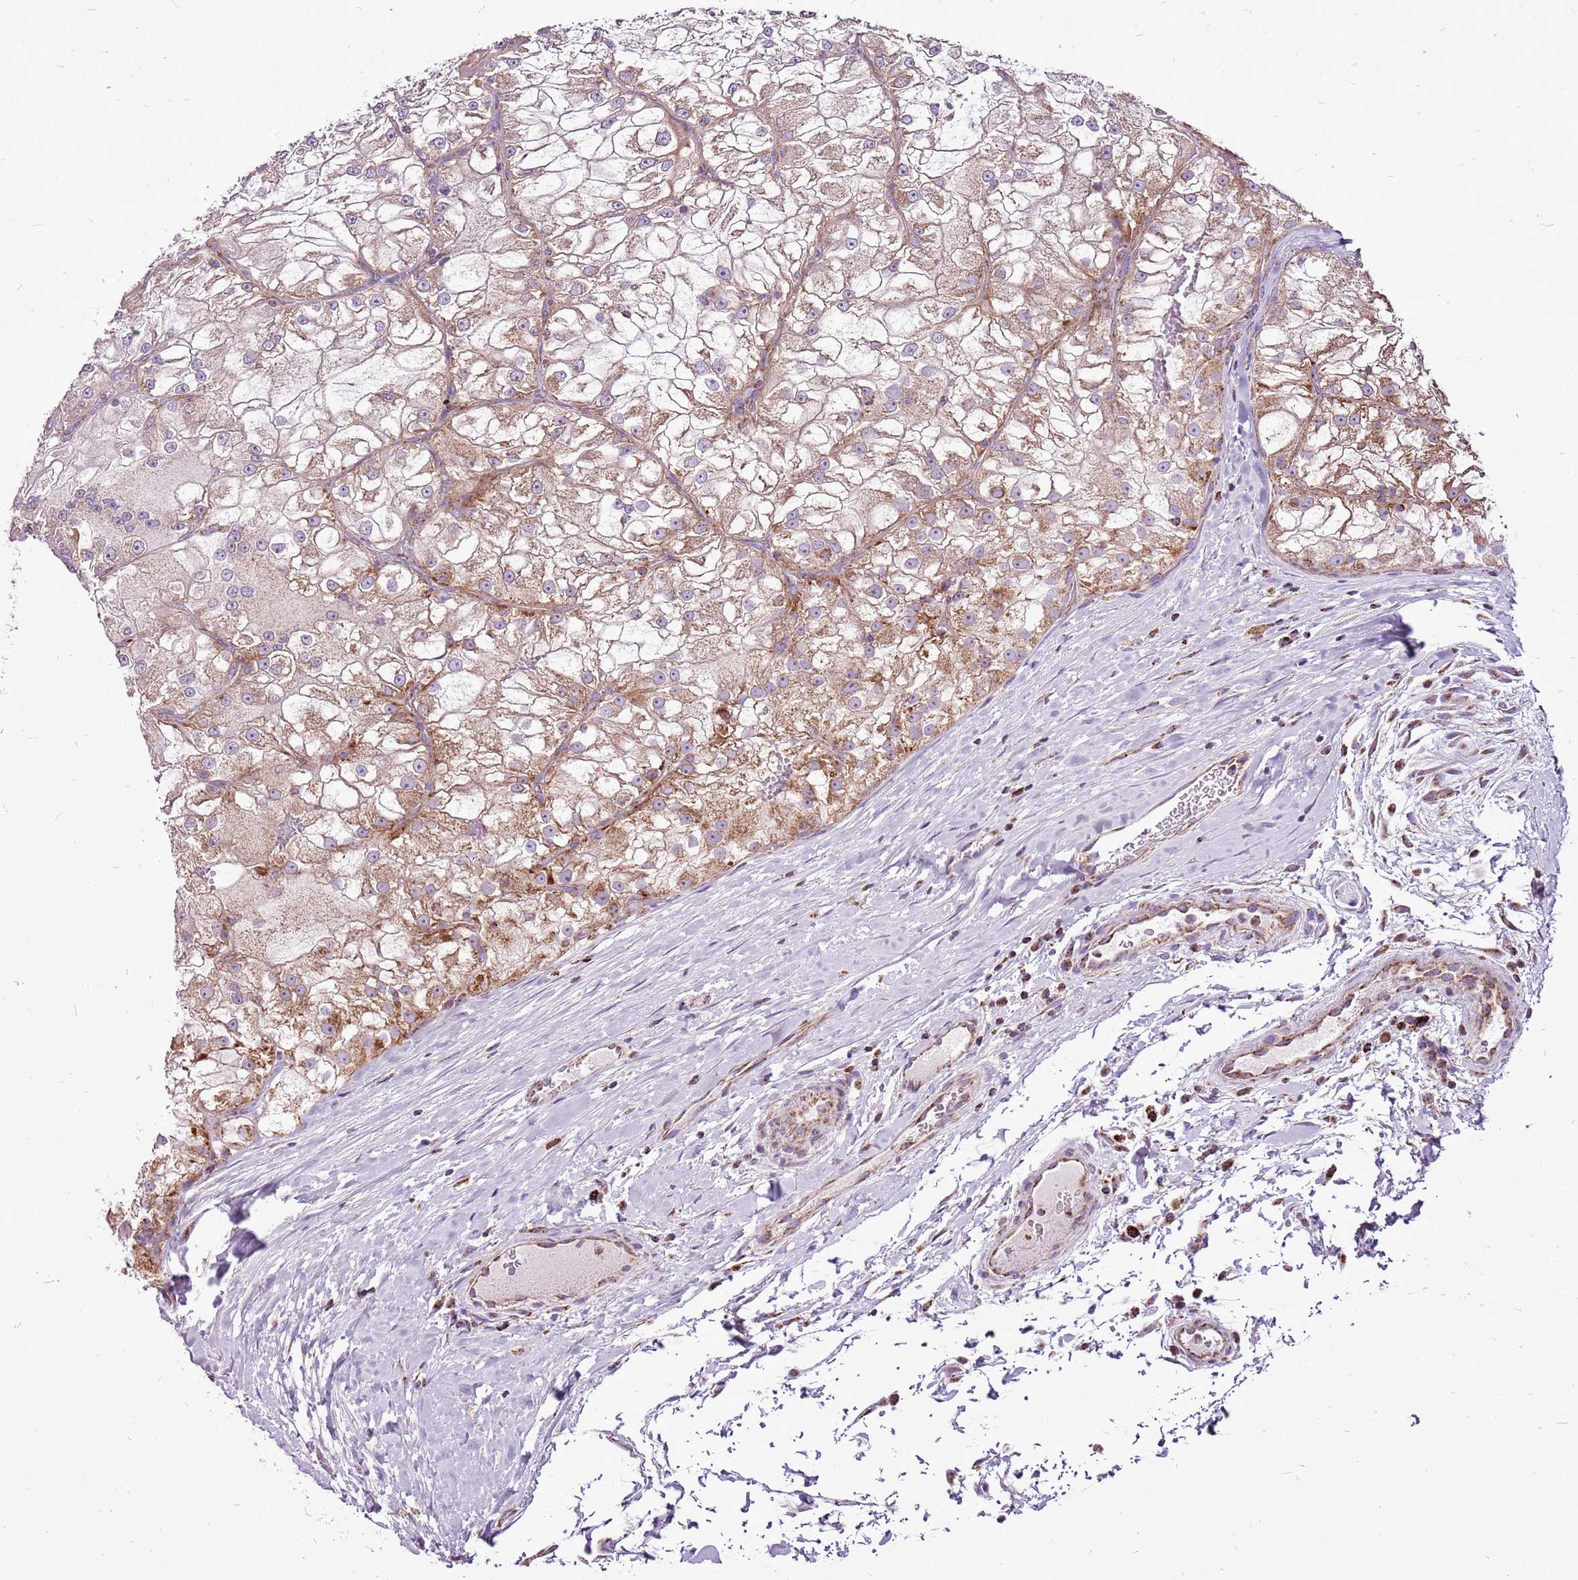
{"staining": {"intensity": "moderate", "quantity": "<25%", "location": "cytoplasmic/membranous"}, "tissue": "renal cancer", "cell_type": "Tumor cells", "image_type": "cancer", "snomed": [{"axis": "morphology", "description": "Adenocarcinoma, NOS"}, {"axis": "topography", "description": "Kidney"}], "caption": "This micrograph exhibits adenocarcinoma (renal) stained with IHC to label a protein in brown. The cytoplasmic/membranous of tumor cells show moderate positivity for the protein. Nuclei are counter-stained blue.", "gene": "GCDH", "patient": {"sex": "female", "age": 72}}